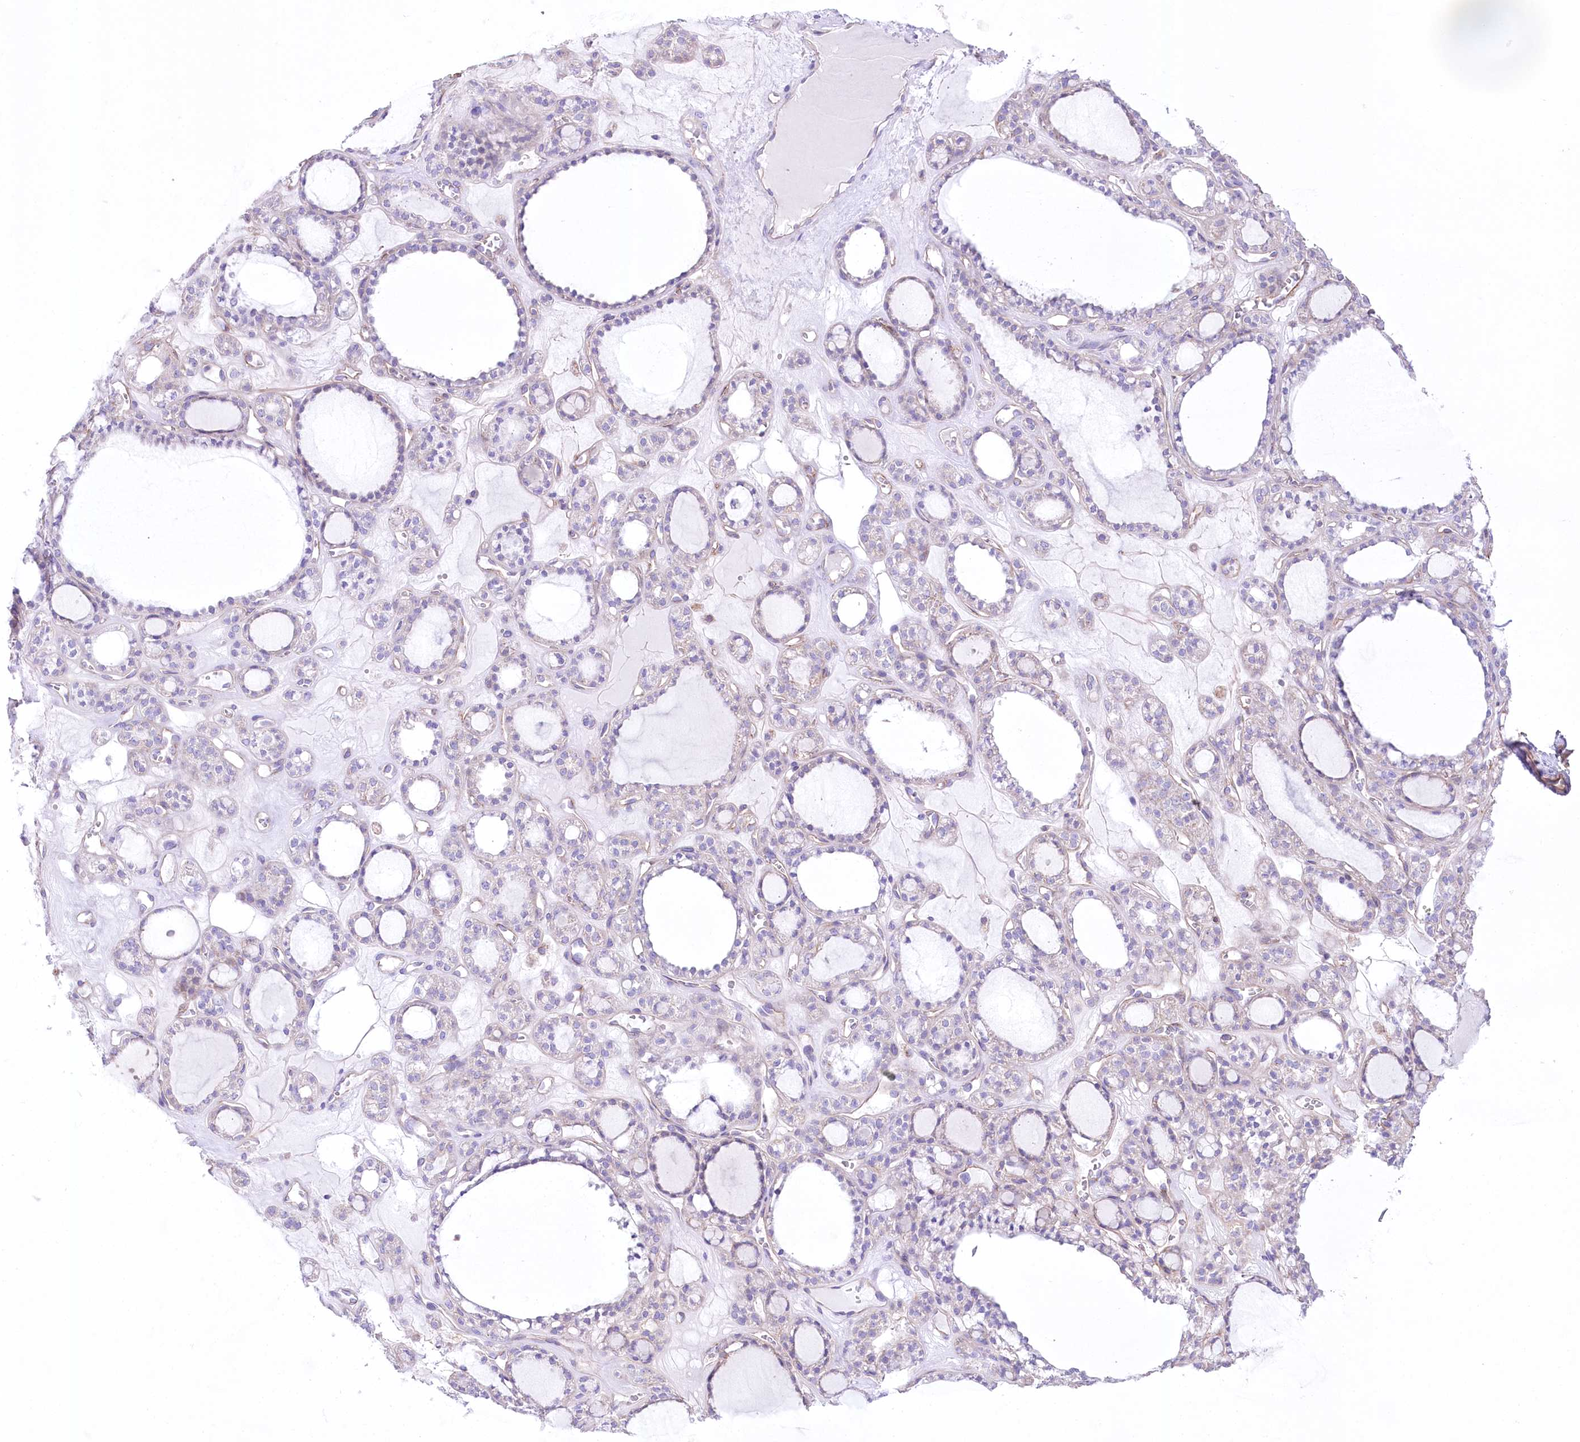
{"staining": {"intensity": "weak", "quantity": "25%-75%", "location": "cytoplasmic/membranous"}, "tissue": "thyroid gland", "cell_type": "Glandular cells", "image_type": "normal", "snomed": [{"axis": "morphology", "description": "Normal tissue, NOS"}, {"axis": "topography", "description": "Thyroid gland"}], "caption": "This histopathology image exhibits IHC staining of unremarkable human thyroid gland, with low weak cytoplasmic/membranous positivity in about 25%-75% of glandular cells.", "gene": "FAM216A", "patient": {"sex": "female", "age": 28}}